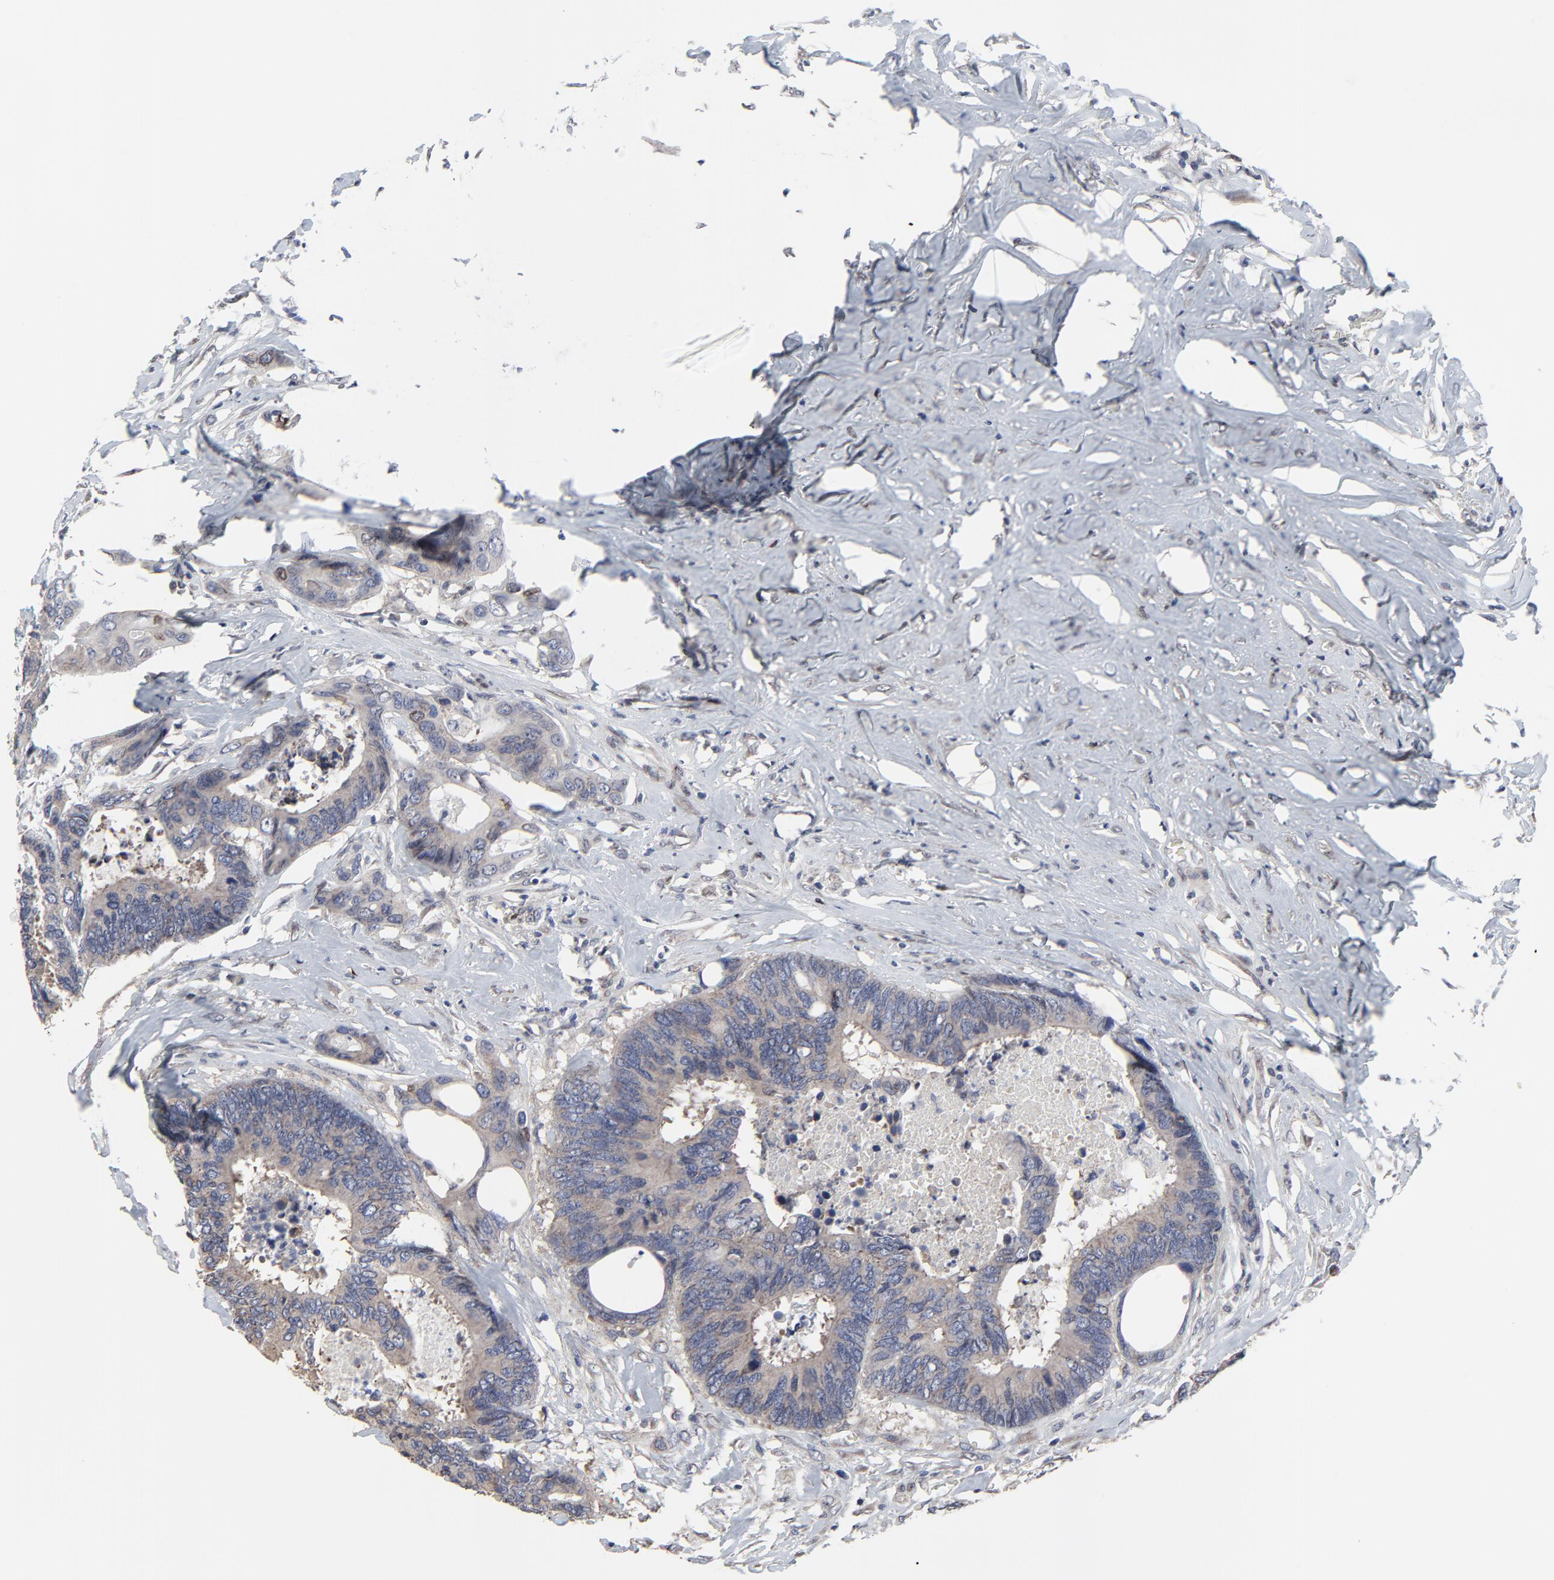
{"staining": {"intensity": "weak", "quantity": ">75%", "location": "cytoplasmic/membranous"}, "tissue": "colorectal cancer", "cell_type": "Tumor cells", "image_type": "cancer", "snomed": [{"axis": "morphology", "description": "Adenocarcinoma, NOS"}, {"axis": "topography", "description": "Rectum"}], "caption": "An IHC photomicrograph of neoplastic tissue is shown. Protein staining in brown labels weak cytoplasmic/membranous positivity in adenocarcinoma (colorectal) within tumor cells.", "gene": "NLGN3", "patient": {"sex": "male", "age": 55}}